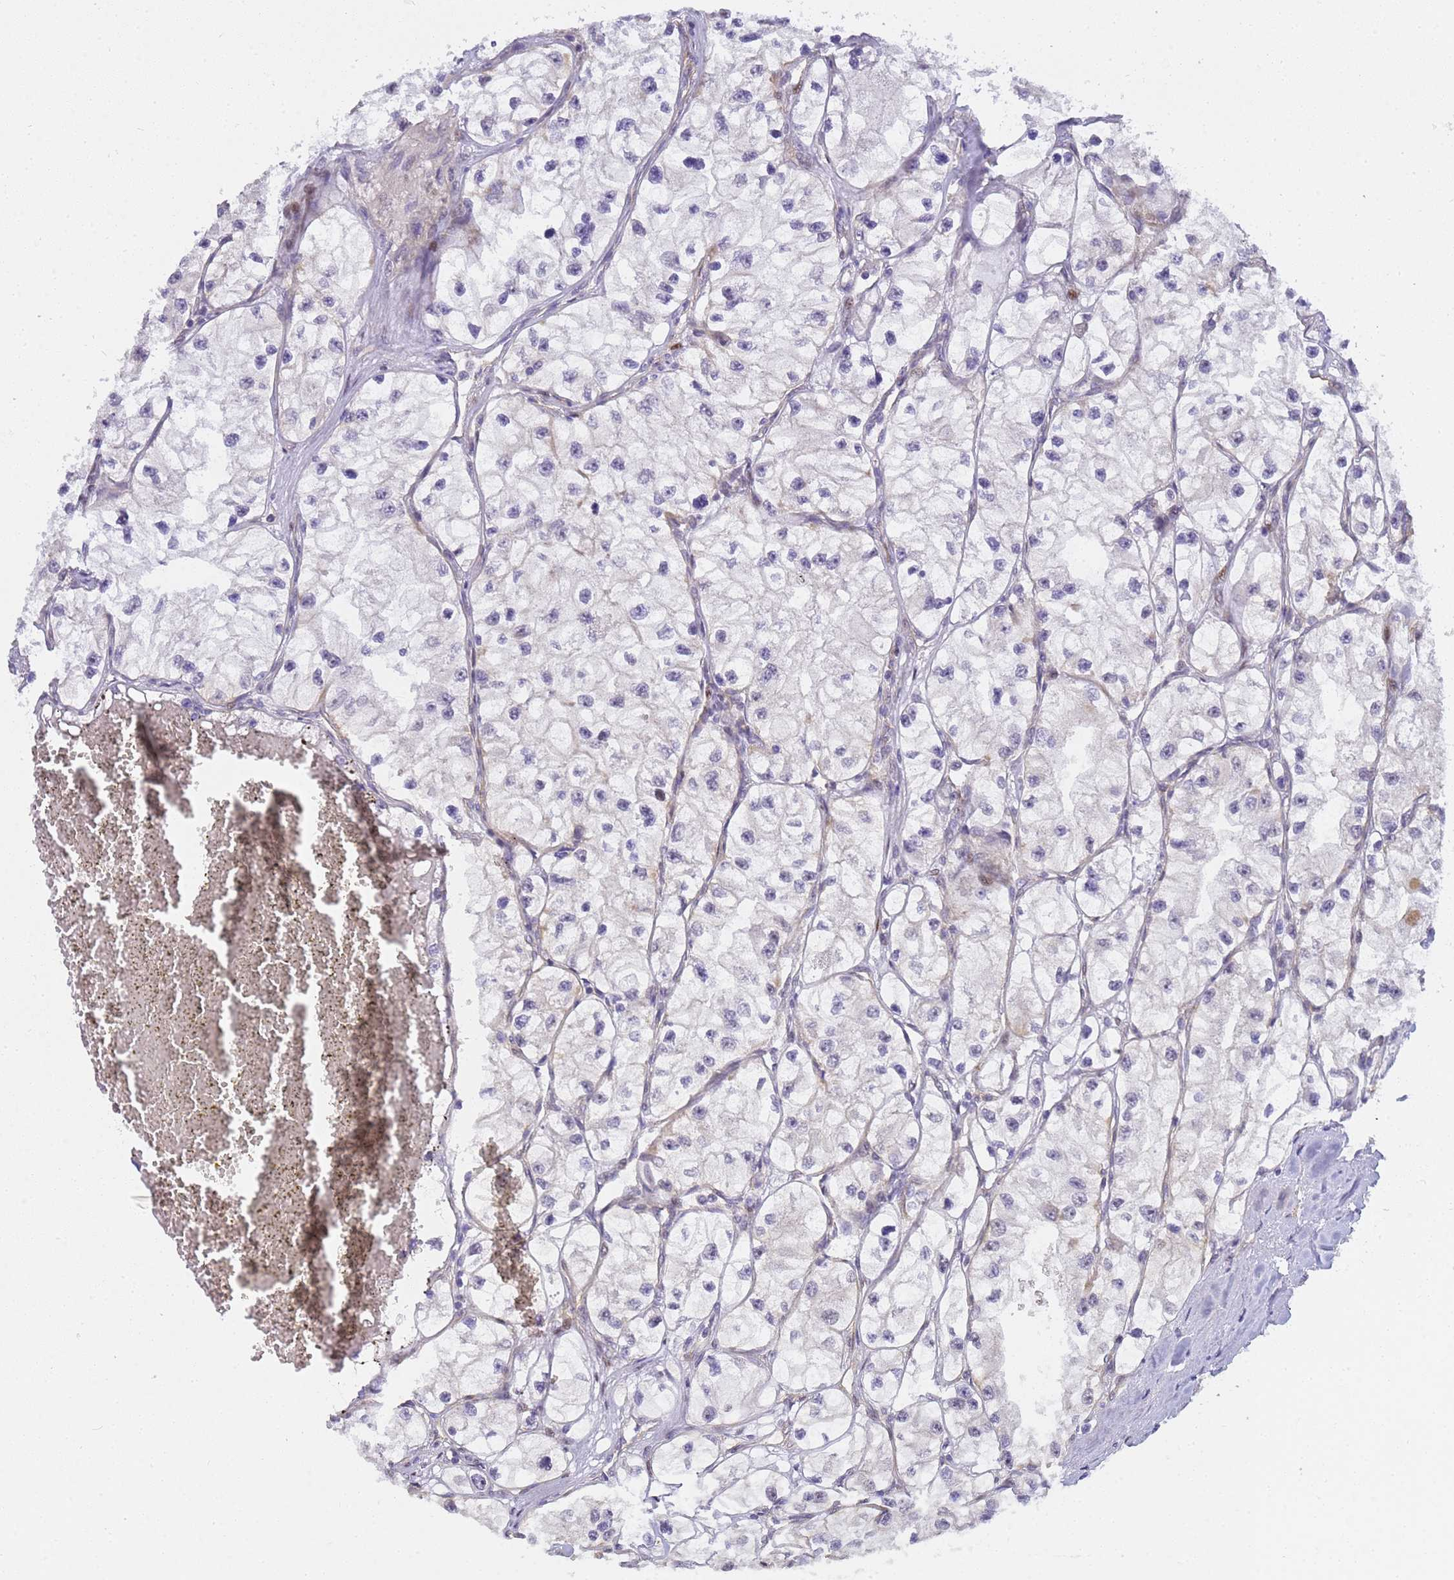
{"staining": {"intensity": "negative", "quantity": "none", "location": "none"}, "tissue": "renal cancer", "cell_type": "Tumor cells", "image_type": "cancer", "snomed": [{"axis": "morphology", "description": "Adenocarcinoma, NOS"}, {"axis": "topography", "description": "Kidney"}], "caption": "The immunohistochemistry (IHC) image has no significant staining in tumor cells of renal adenocarcinoma tissue.", "gene": "GON4L", "patient": {"sex": "female", "age": 57}}